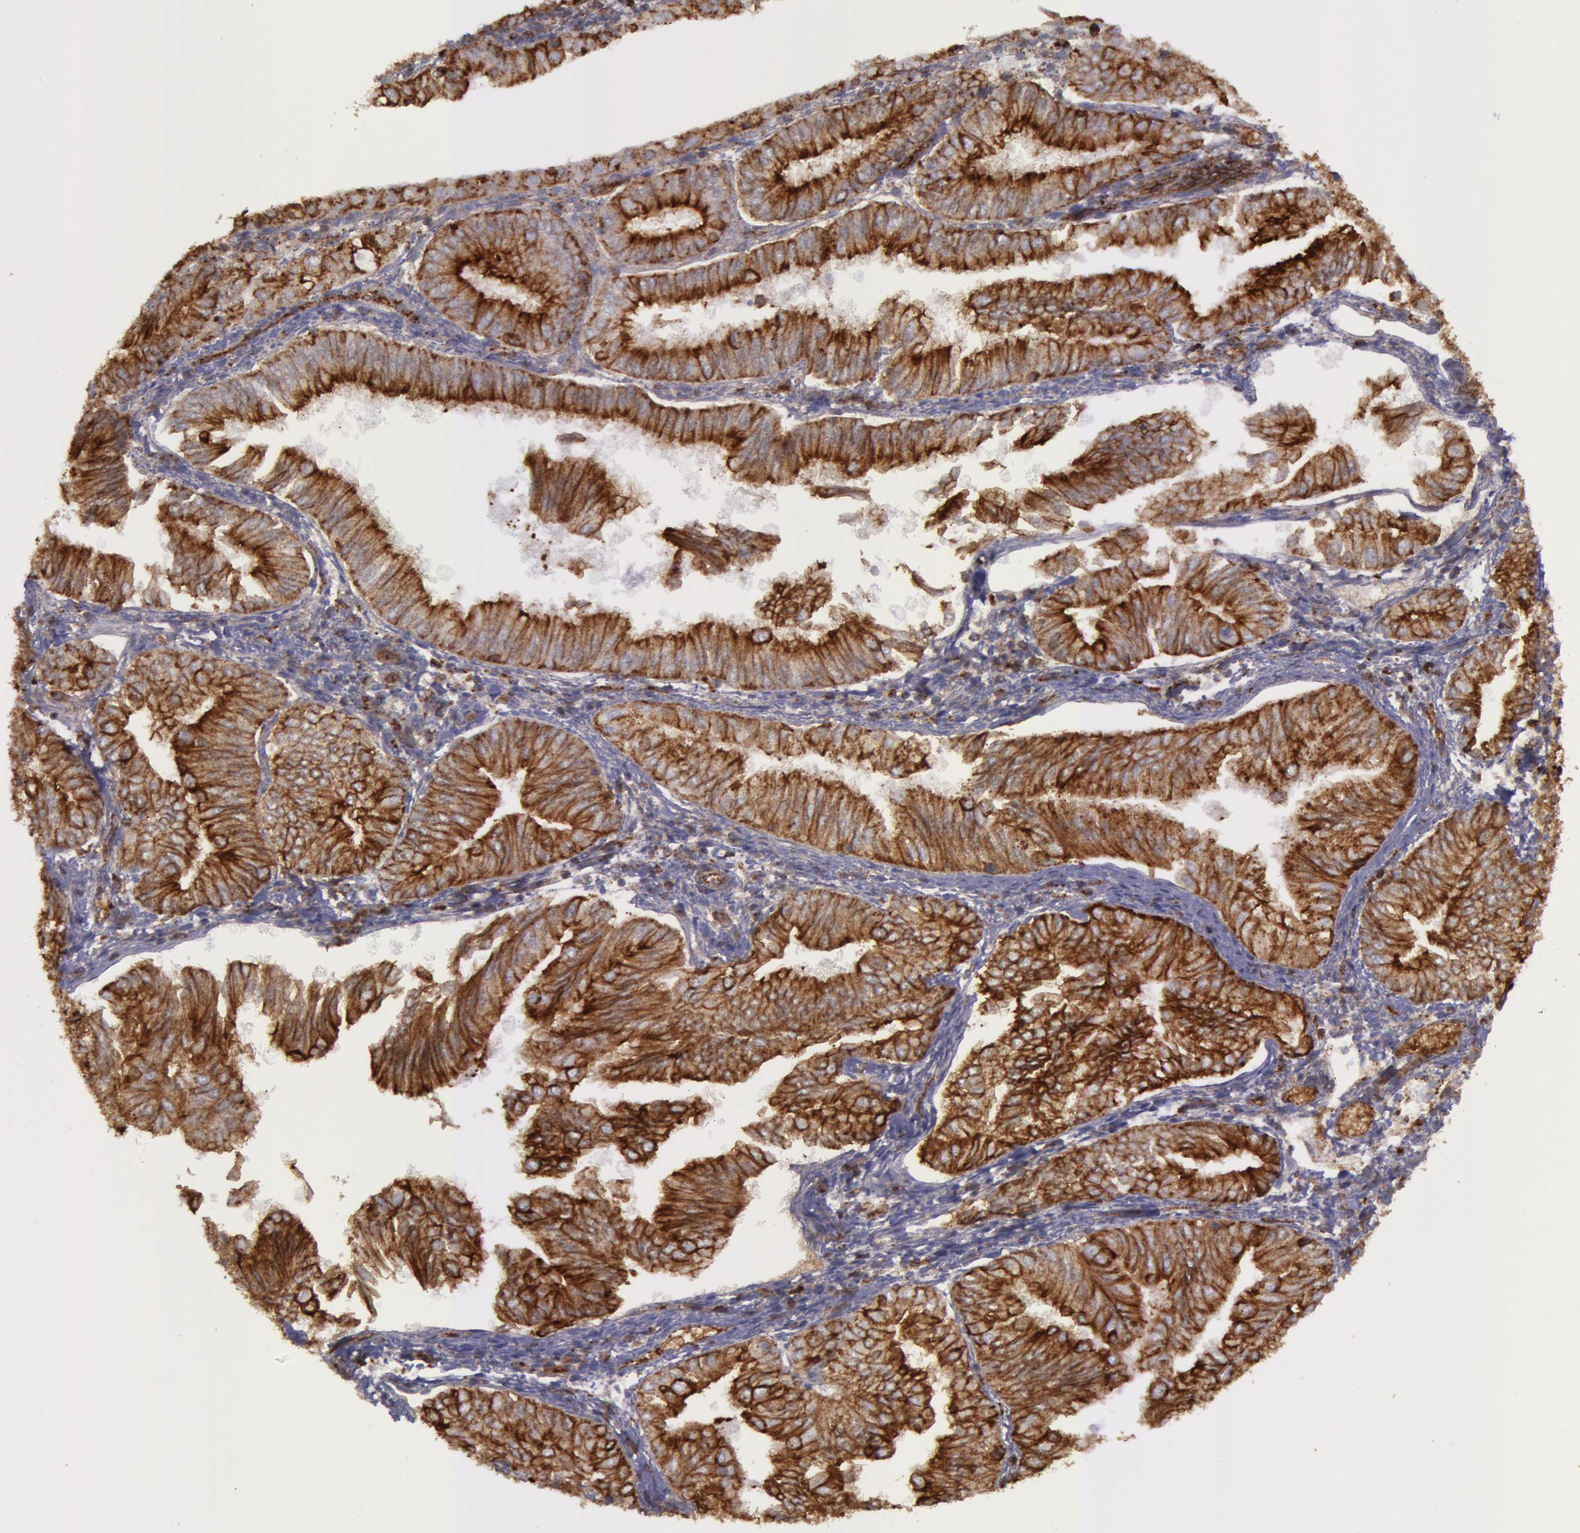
{"staining": {"intensity": "strong", "quantity": ">75%", "location": "cytoplasmic/membranous"}, "tissue": "endometrial cancer", "cell_type": "Tumor cells", "image_type": "cancer", "snomed": [{"axis": "morphology", "description": "Adenocarcinoma, NOS"}, {"axis": "topography", "description": "Endometrium"}], "caption": "The immunohistochemical stain labels strong cytoplasmic/membranous staining in tumor cells of adenocarcinoma (endometrial) tissue. (DAB (3,3'-diaminobenzidine) IHC with brightfield microscopy, high magnification).", "gene": "FLOT2", "patient": {"sex": "female", "age": 53}}